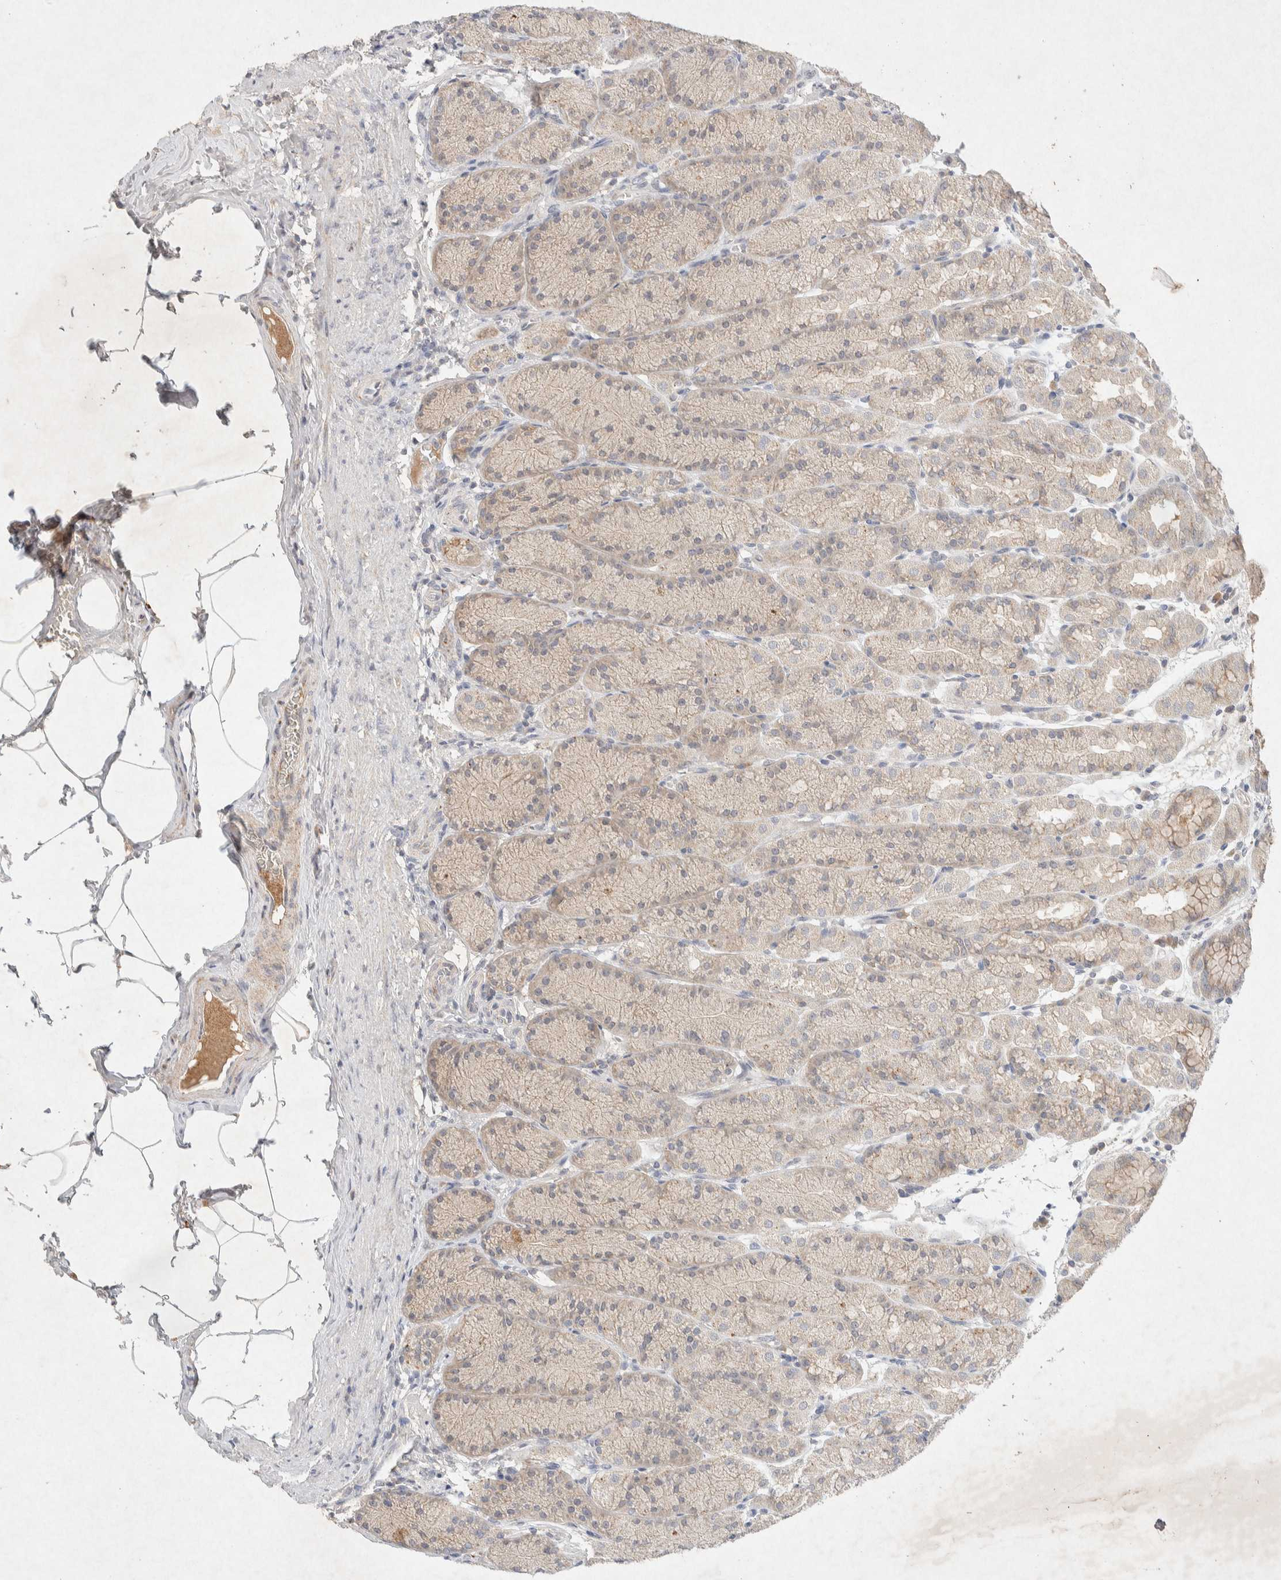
{"staining": {"intensity": "strong", "quantity": "<25%", "location": "cytoplasmic/membranous"}, "tissue": "stomach", "cell_type": "Glandular cells", "image_type": "normal", "snomed": [{"axis": "morphology", "description": "Normal tissue, NOS"}, {"axis": "topography", "description": "Stomach"}], "caption": "A micrograph of human stomach stained for a protein demonstrates strong cytoplasmic/membranous brown staining in glandular cells. (brown staining indicates protein expression, while blue staining denotes nuclei).", "gene": "GNAI1", "patient": {"sex": "male", "age": 42}}